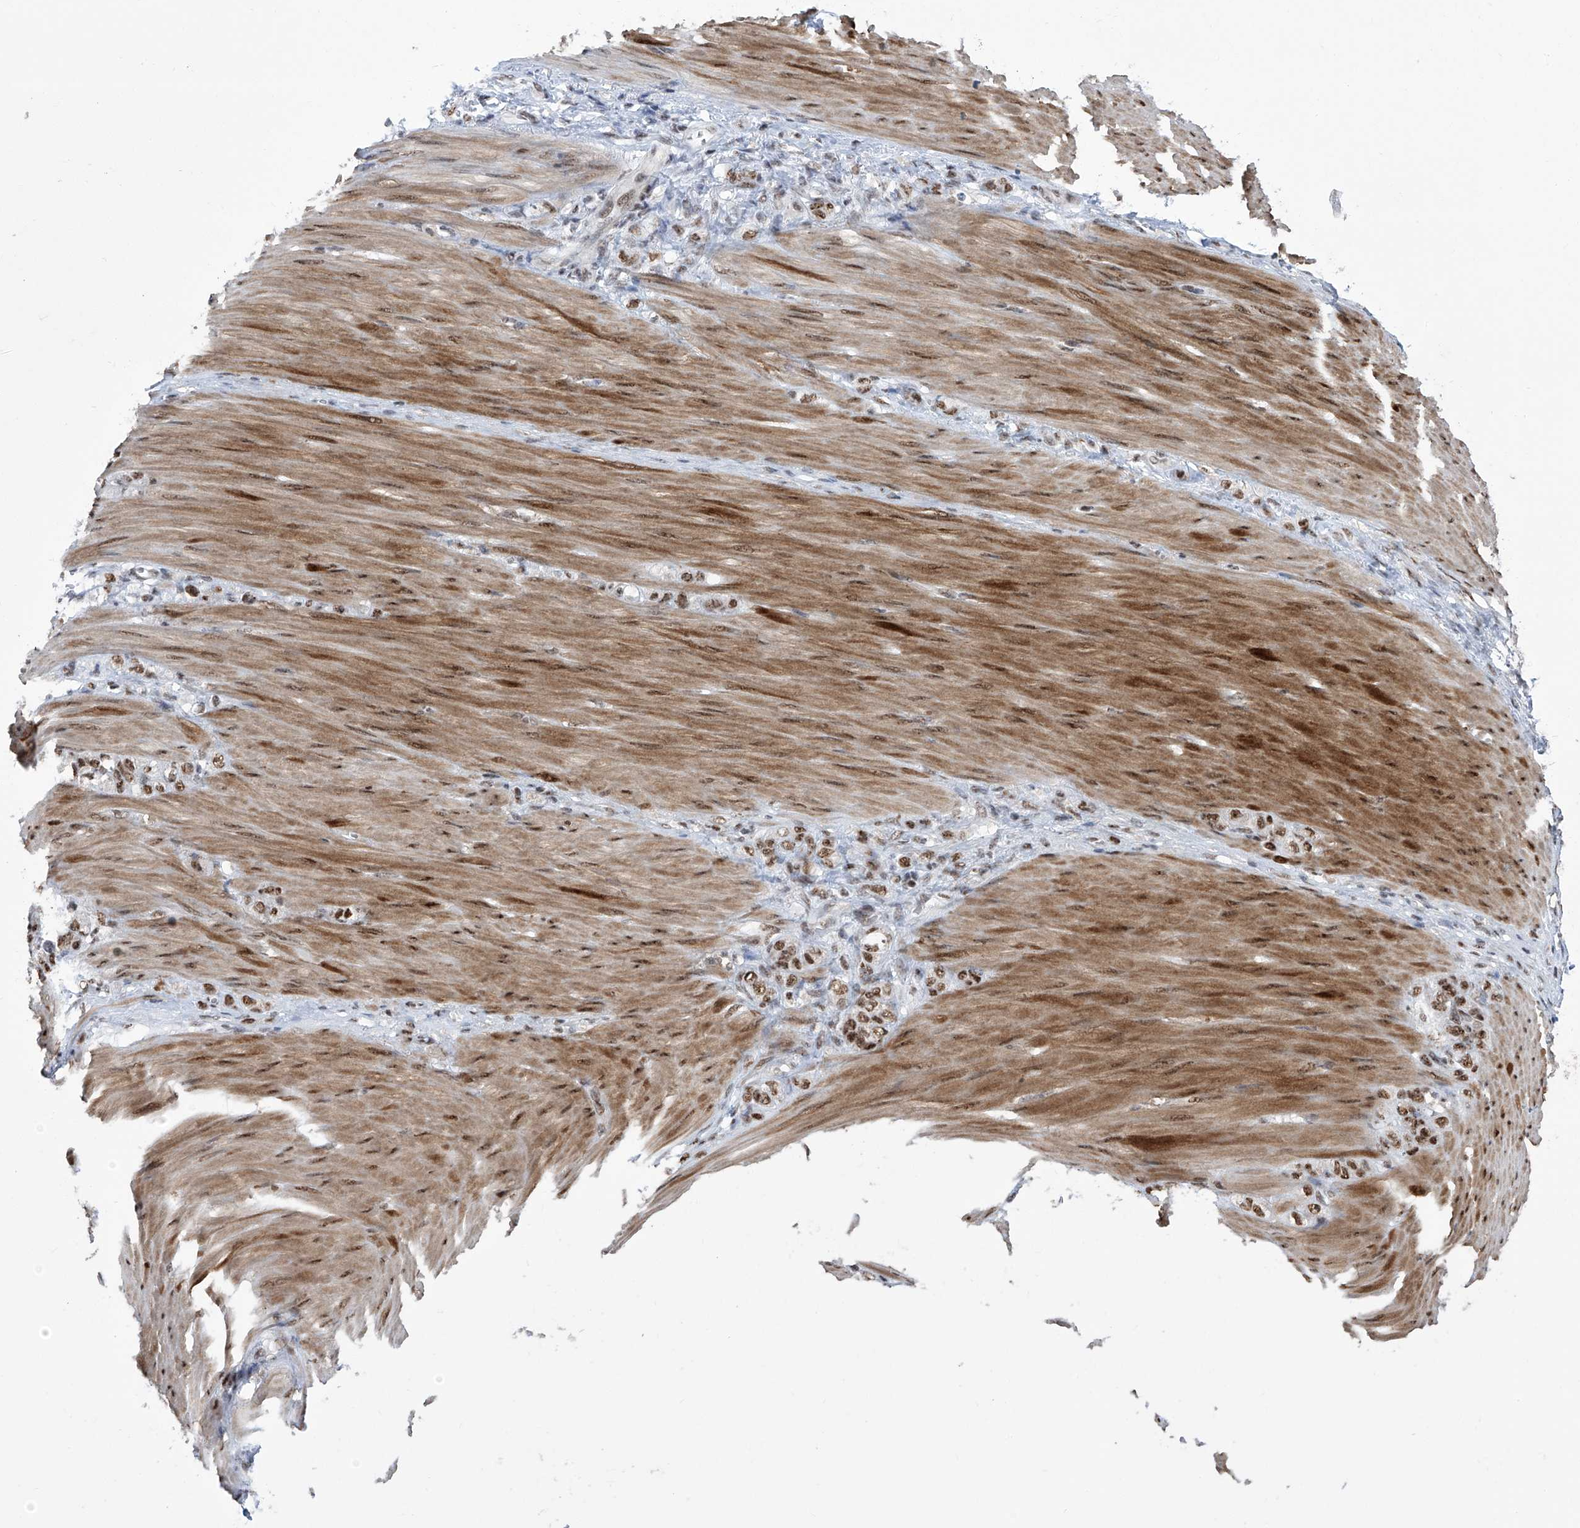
{"staining": {"intensity": "moderate", "quantity": ">75%", "location": "nuclear"}, "tissue": "stomach cancer", "cell_type": "Tumor cells", "image_type": "cancer", "snomed": [{"axis": "morphology", "description": "Normal tissue, NOS"}, {"axis": "morphology", "description": "Adenocarcinoma, NOS"}, {"axis": "topography", "description": "Stomach"}], "caption": "Immunohistochemical staining of stomach cancer (adenocarcinoma) exhibits moderate nuclear protein staining in approximately >75% of tumor cells.", "gene": "FBXL4", "patient": {"sex": "male", "age": 82}}